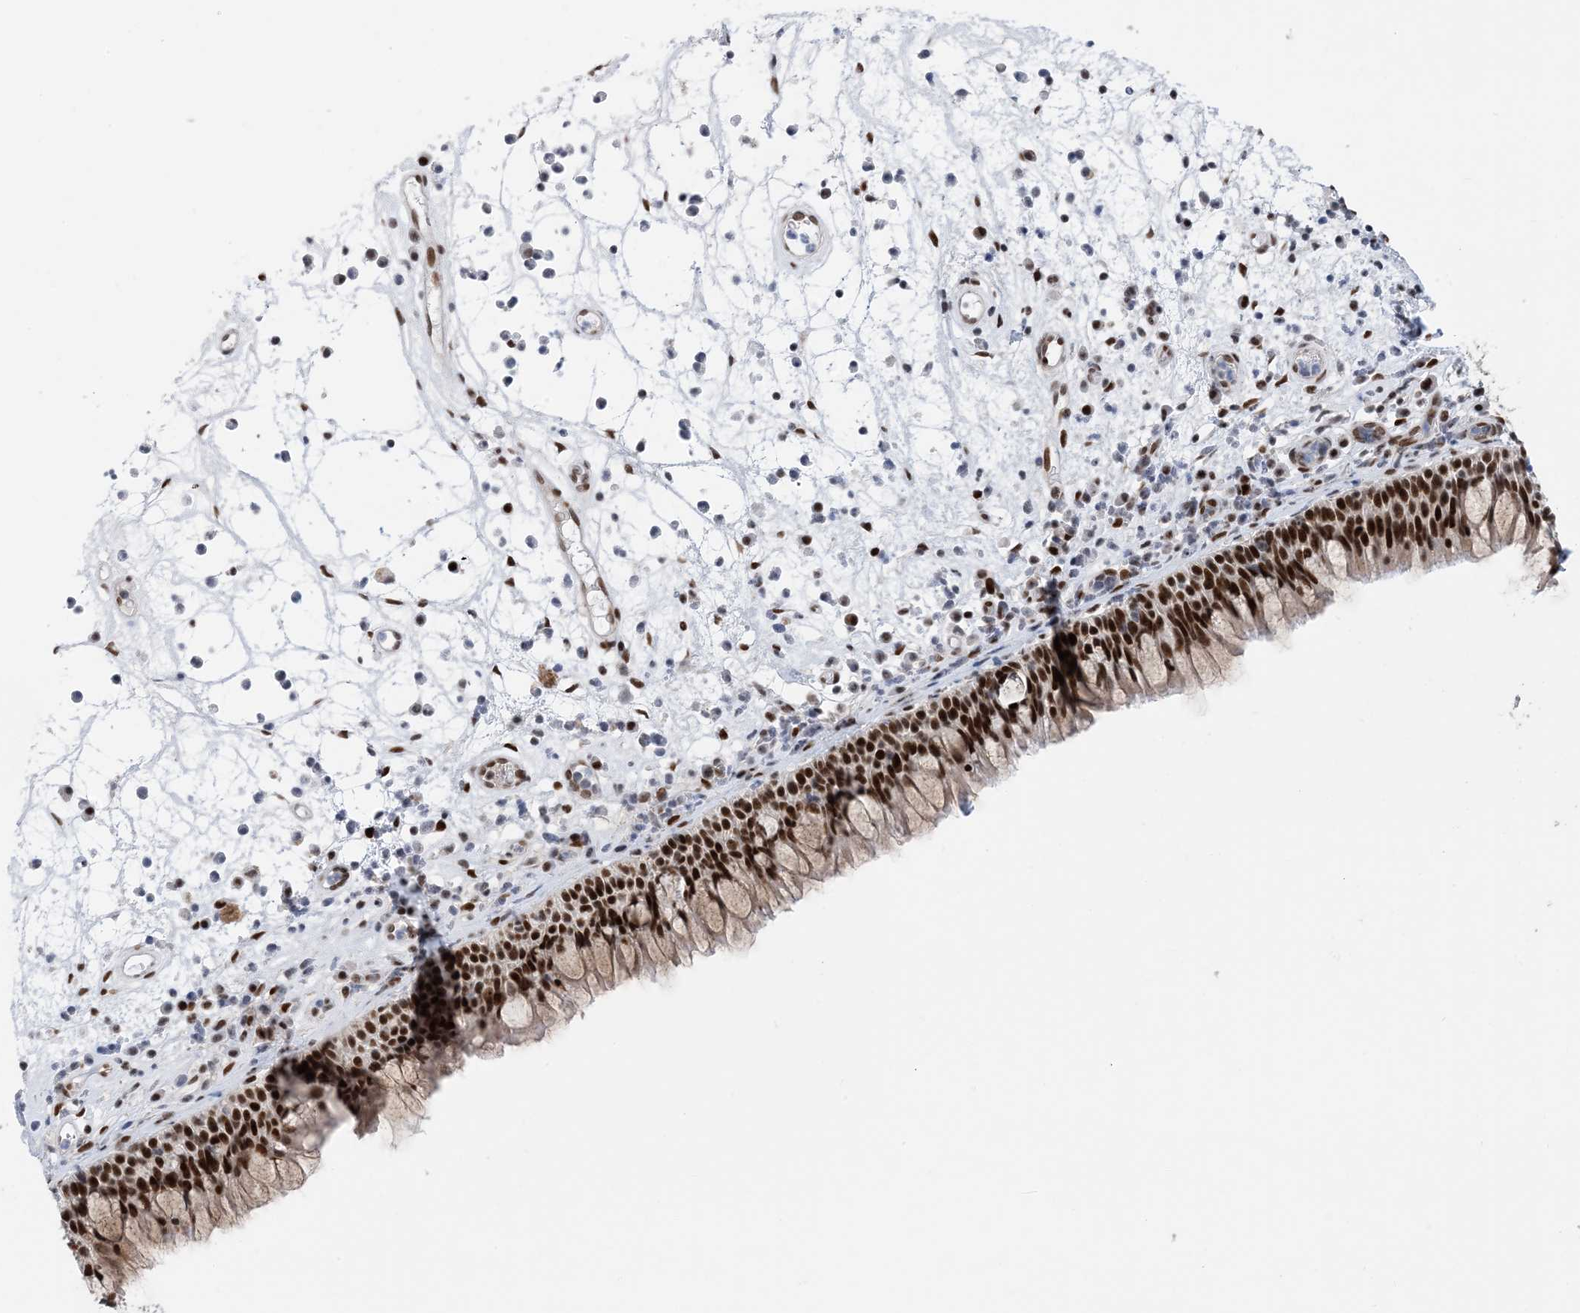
{"staining": {"intensity": "strong", "quantity": ">75%", "location": "nuclear"}, "tissue": "nasopharynx", "cell_type": "Respiratory epithelial cells", "image_type": "normal", "snomed": [{"axis": "morphology", "description": "Normal tissue, NOS"}, {"axis": "morphology", "description": "Inflammation, NOS"}, {"axis": "morphology", "description": "Malignant melanoma, Metastatic site"}, {"axis": "topography", "description": "Nasopharynx"}], "caption": "This photomicrograph exhibits immunohistochemistry (IHC) staining of normal human nasopharynx, with high strong nuclear expression in about >75% of respiratory epithelial cells.", "gene": "TSPYL1", "patient": {"sex": "male", "age": 70}}